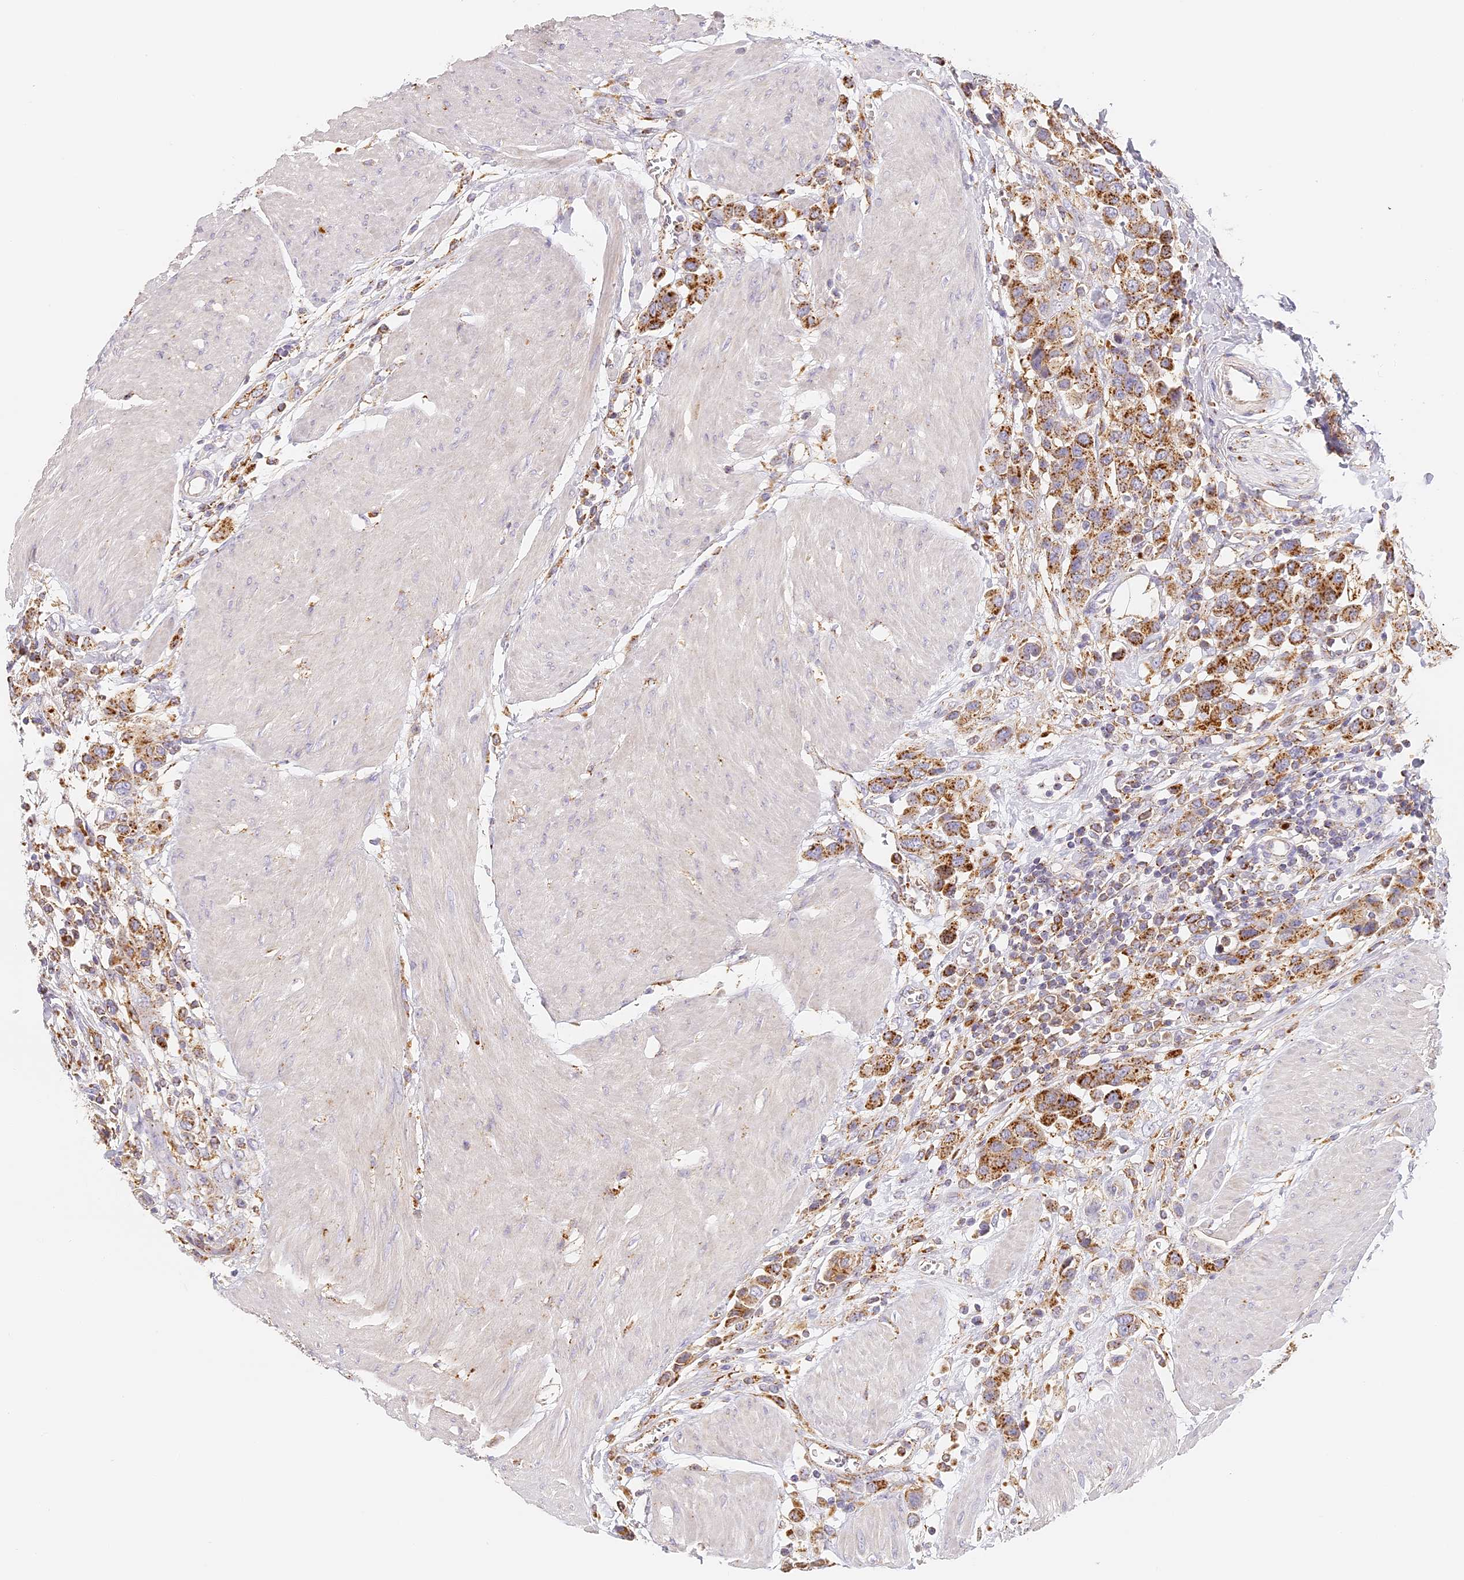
{"staining": {"intensity": "moderate", "quantity": ">75%", "location": "cytoplasmic/membranous"}, "tissue": "urothelial cancer", "cell_type": "Tumor cells", "image_type": "cancer", "snomed": [{"axis": "morphology", "description": "Urothelial carcinoma, High grade"}, {"axis": "topography", "description": "Urinary bladder"}], "caption": "Immunohistochemistry of human urothelial carcinoma (high-grade) exhibits medium levels of moderate cytoplasmic/membranous positivity in approximately >75% of tumor cells. (Brightfield microscopy of DAB IHC at high magnification).", "gene": "LAMP2", "patient": {"sex": "male", "age": 50}}